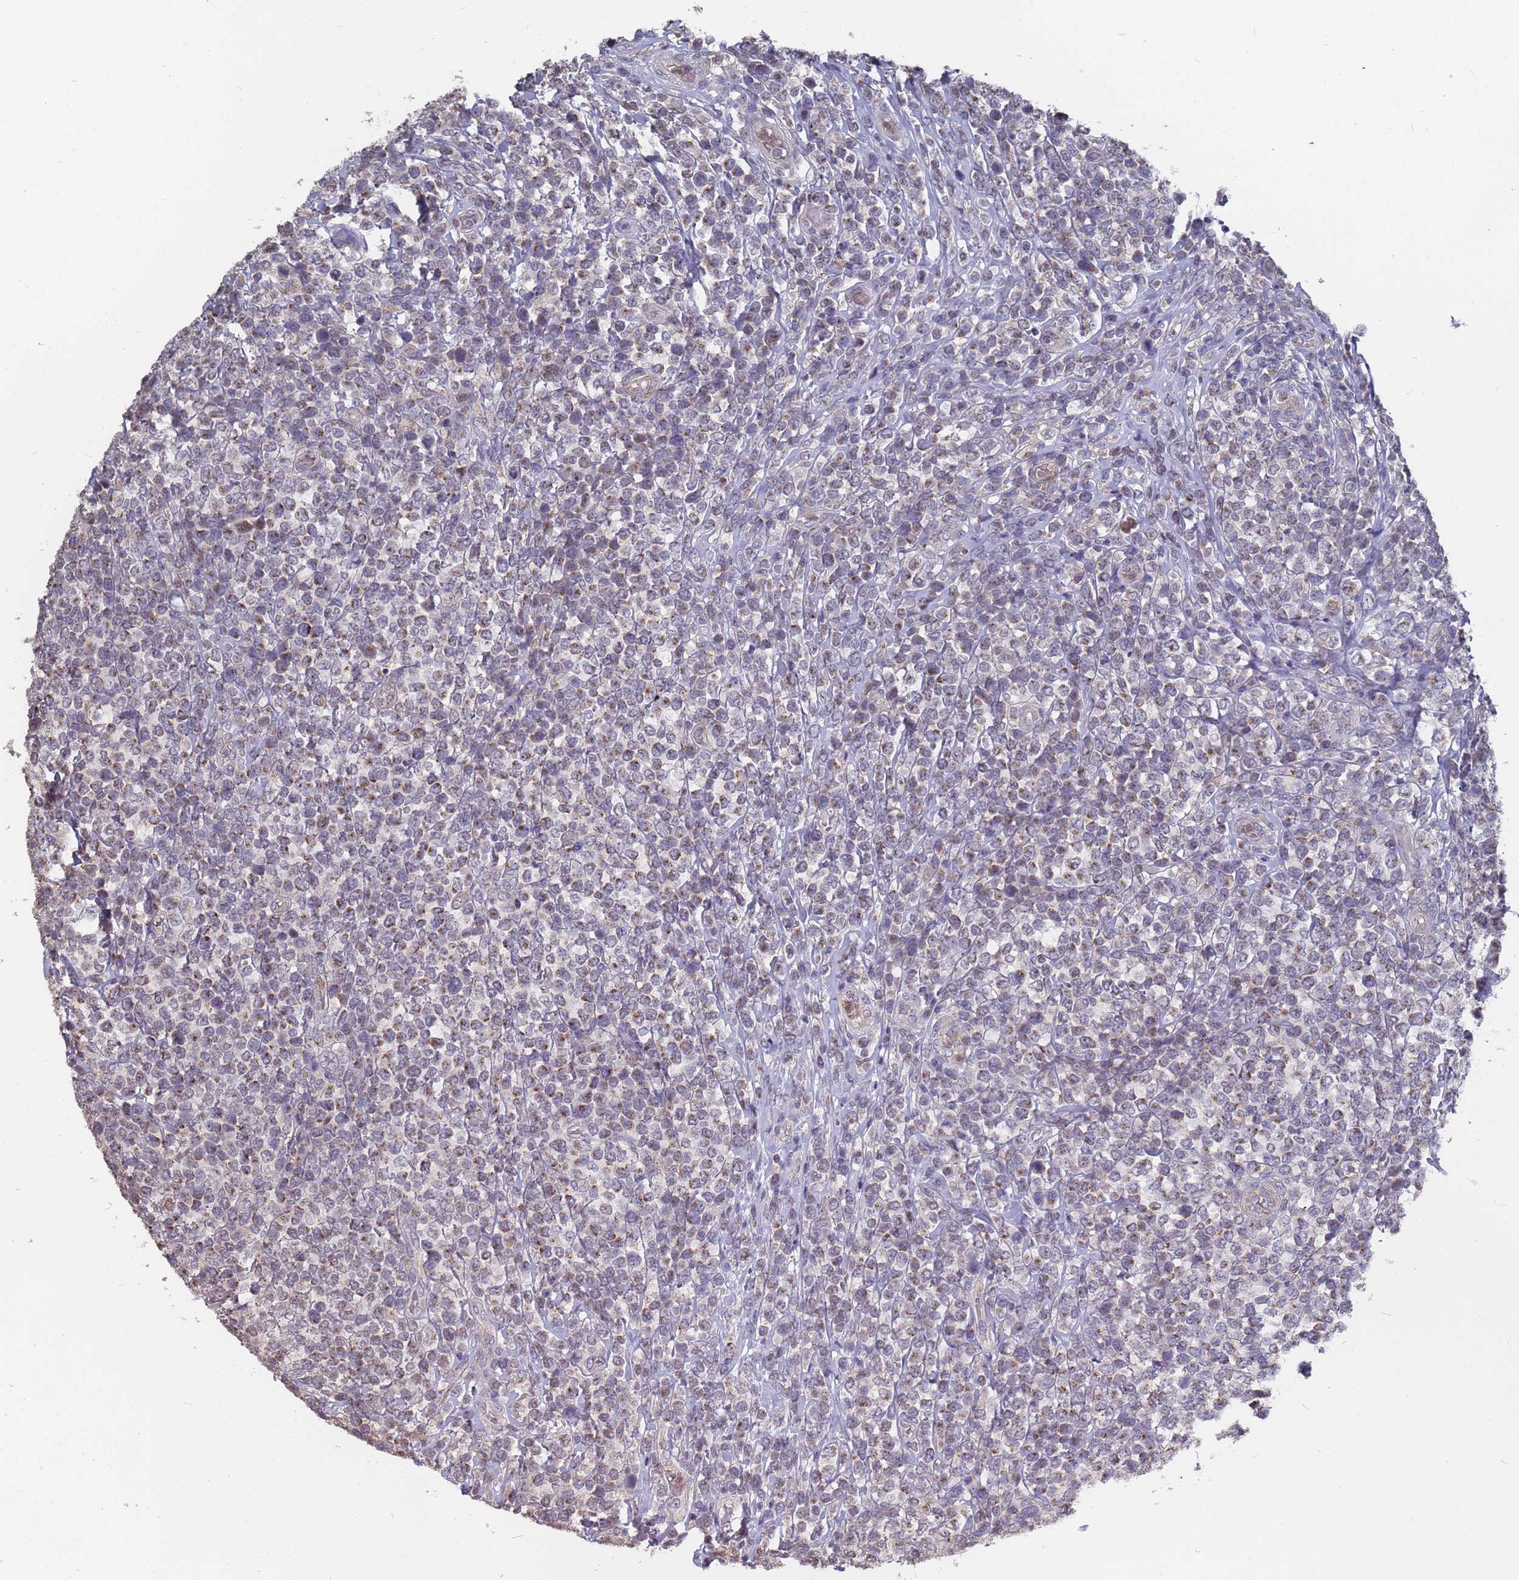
{"staining": {"intensity": "moderate", "quantity": "<25%", "location": "cytoplasmic/membranous"}, "tissue": "lymphoma", "cell_type": "Tumor cells", "image_type": "cancer", "snomed": [{"axis": "morphology", "description": "Malignant lymphoma, non-Hodgkin's type, High grade"}, {"axis": "topography", "description": "Soft tissue"}], "caption": "A brown stain highlights moderate cytoplasmic/membranous expression of a protein in human lymphoma tumor cells.", "gene": "TCEANC2", "patient": {"sex": "female", "age": 56}}